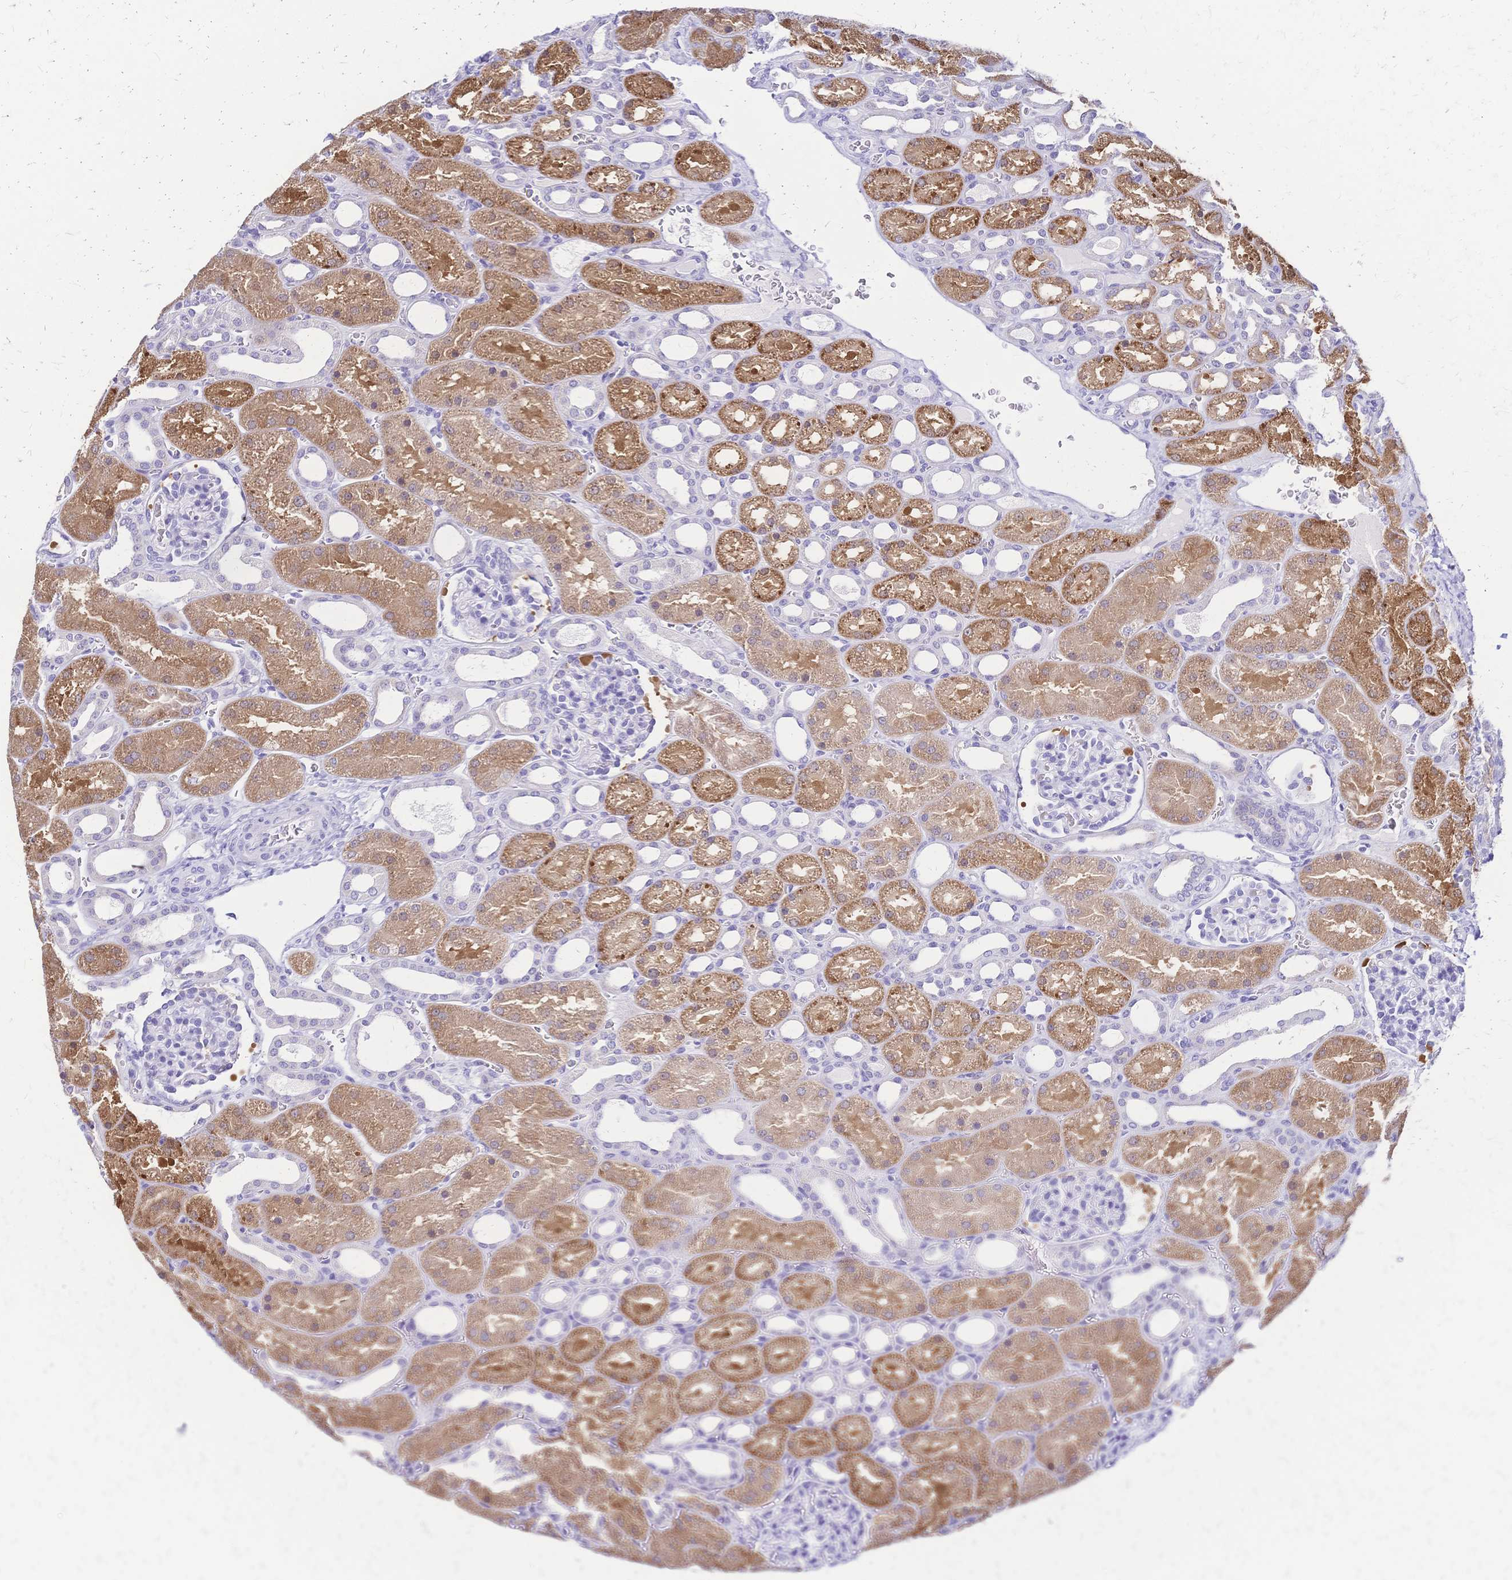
{"staining": {"intensity": "negative", "quantity": "none", "location": "none"}, "tissue": "kidney", "cell_type": "Cells in glomeruli", "image_type": "normal", "snomed": [{"axis": "morphology", "description": "Normal tissue, NOS"}, {"axis": "topography", "description": "Kidney"}], "caption": "Micrograph shows no protein expression in cells in glomeruli of unremarkable kidney. Brightfield microscopy of IHC stained with DAB (3,3'-diaminobenzidine) (brown) and hematoxylin (blue), captured at high magnification.", "gene": "GRB7", "patient": {"sex": "male", "age": 2}}